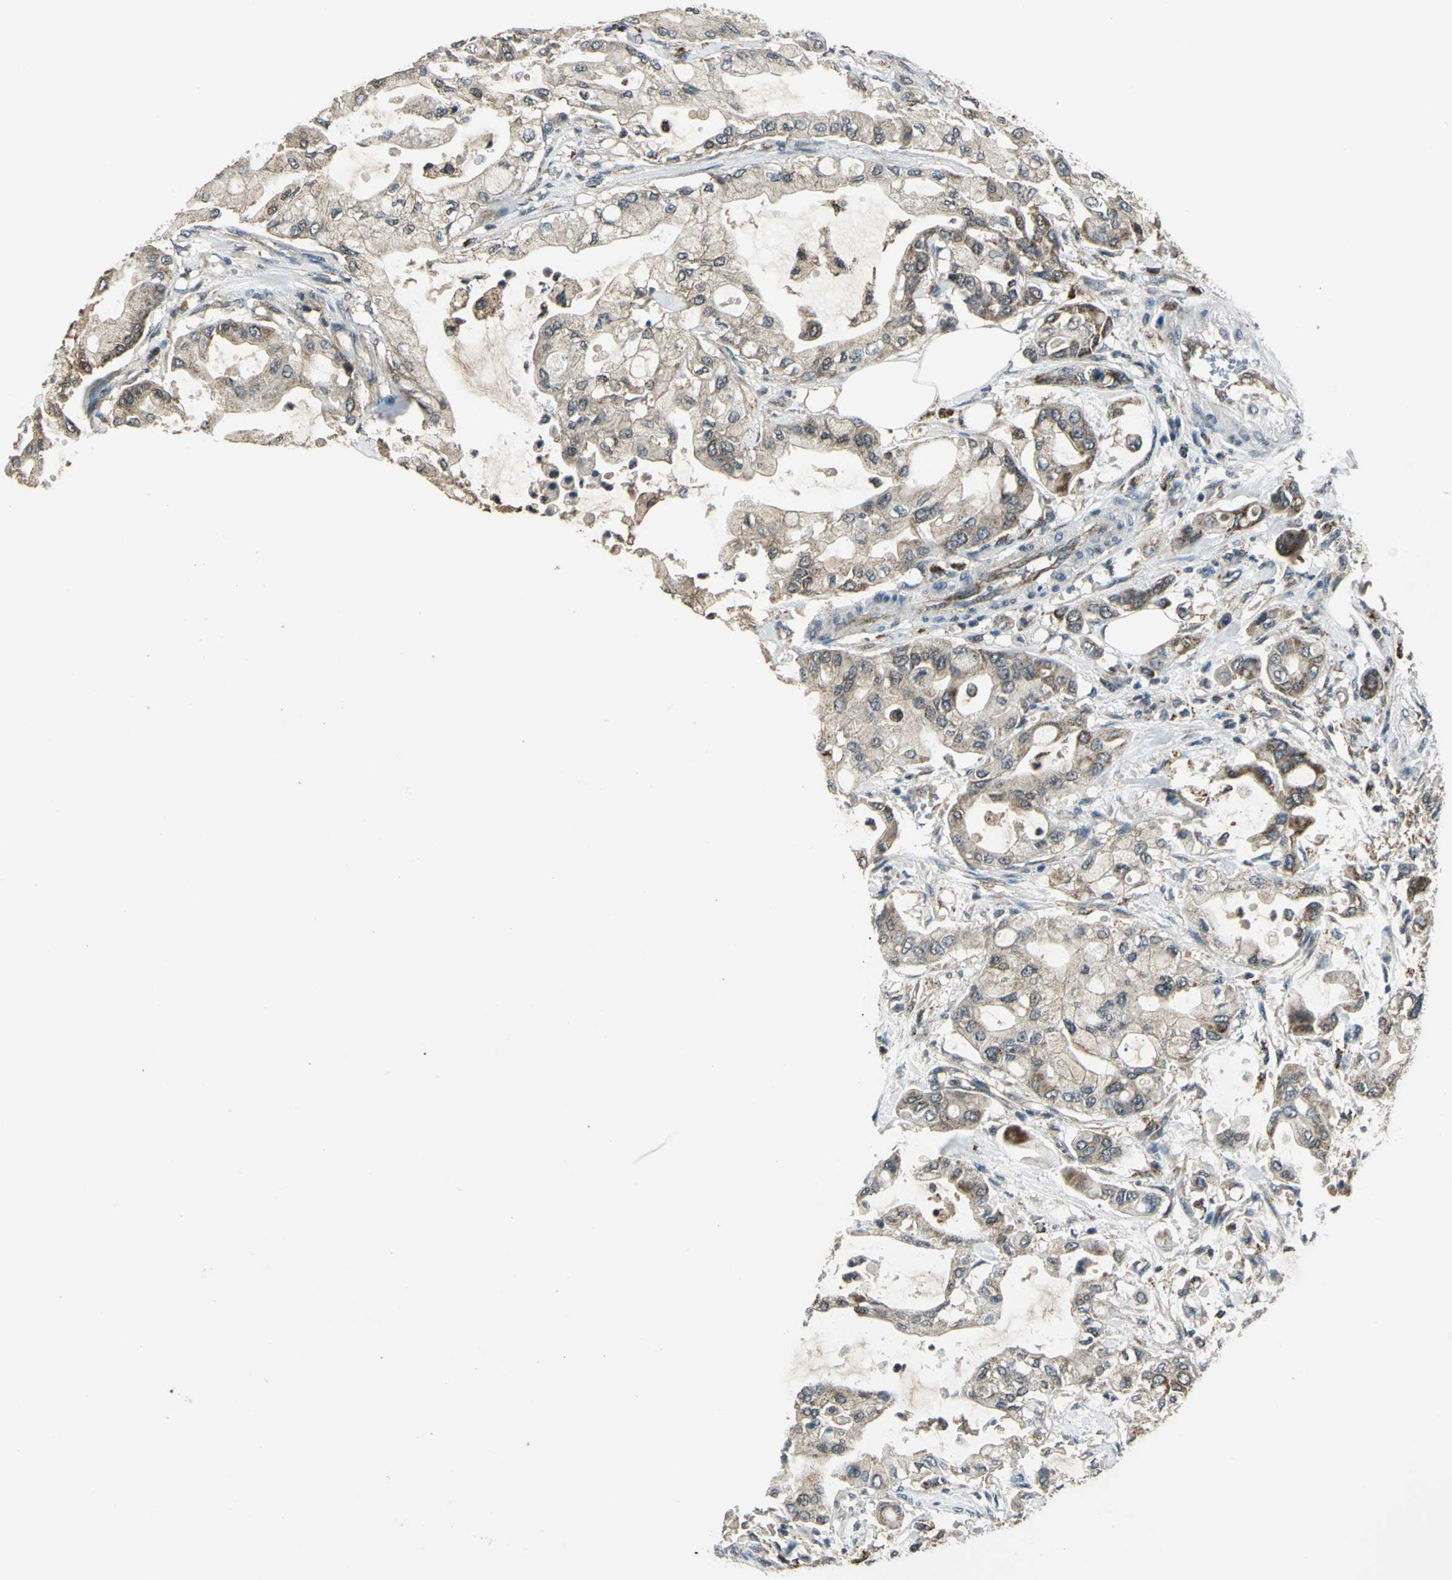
{"staining": {"intensity": "moderate", "quantity": ">75%", "location": "cytoplasmic/membranous"}, "tissue": "pancreatic cancer", "cell_type": "Tumor cells", "image_type": "cancer", "snomed": [{"axis": "morphology", "description": "Adenocarcinoma, NOS"}, {"axis": "morphology", "description": "Adenocarcinoma, metastatic, NOS"}, {"axis": "topography", "description": "Lymph node"}, {"axis": "topography", "description": "Pancreas"}, {"axis": "topography", "description": "Duodenum"}], "caption": "About >75% of tumor cells in human adenocarcinoma (pancreatic) reveal moderate cytoplasmic/membranous protein expression as visualized by brown immunohistochemical staining.", "gene": "NUDT2", "patient": {"sex": "female", "age": 64}}